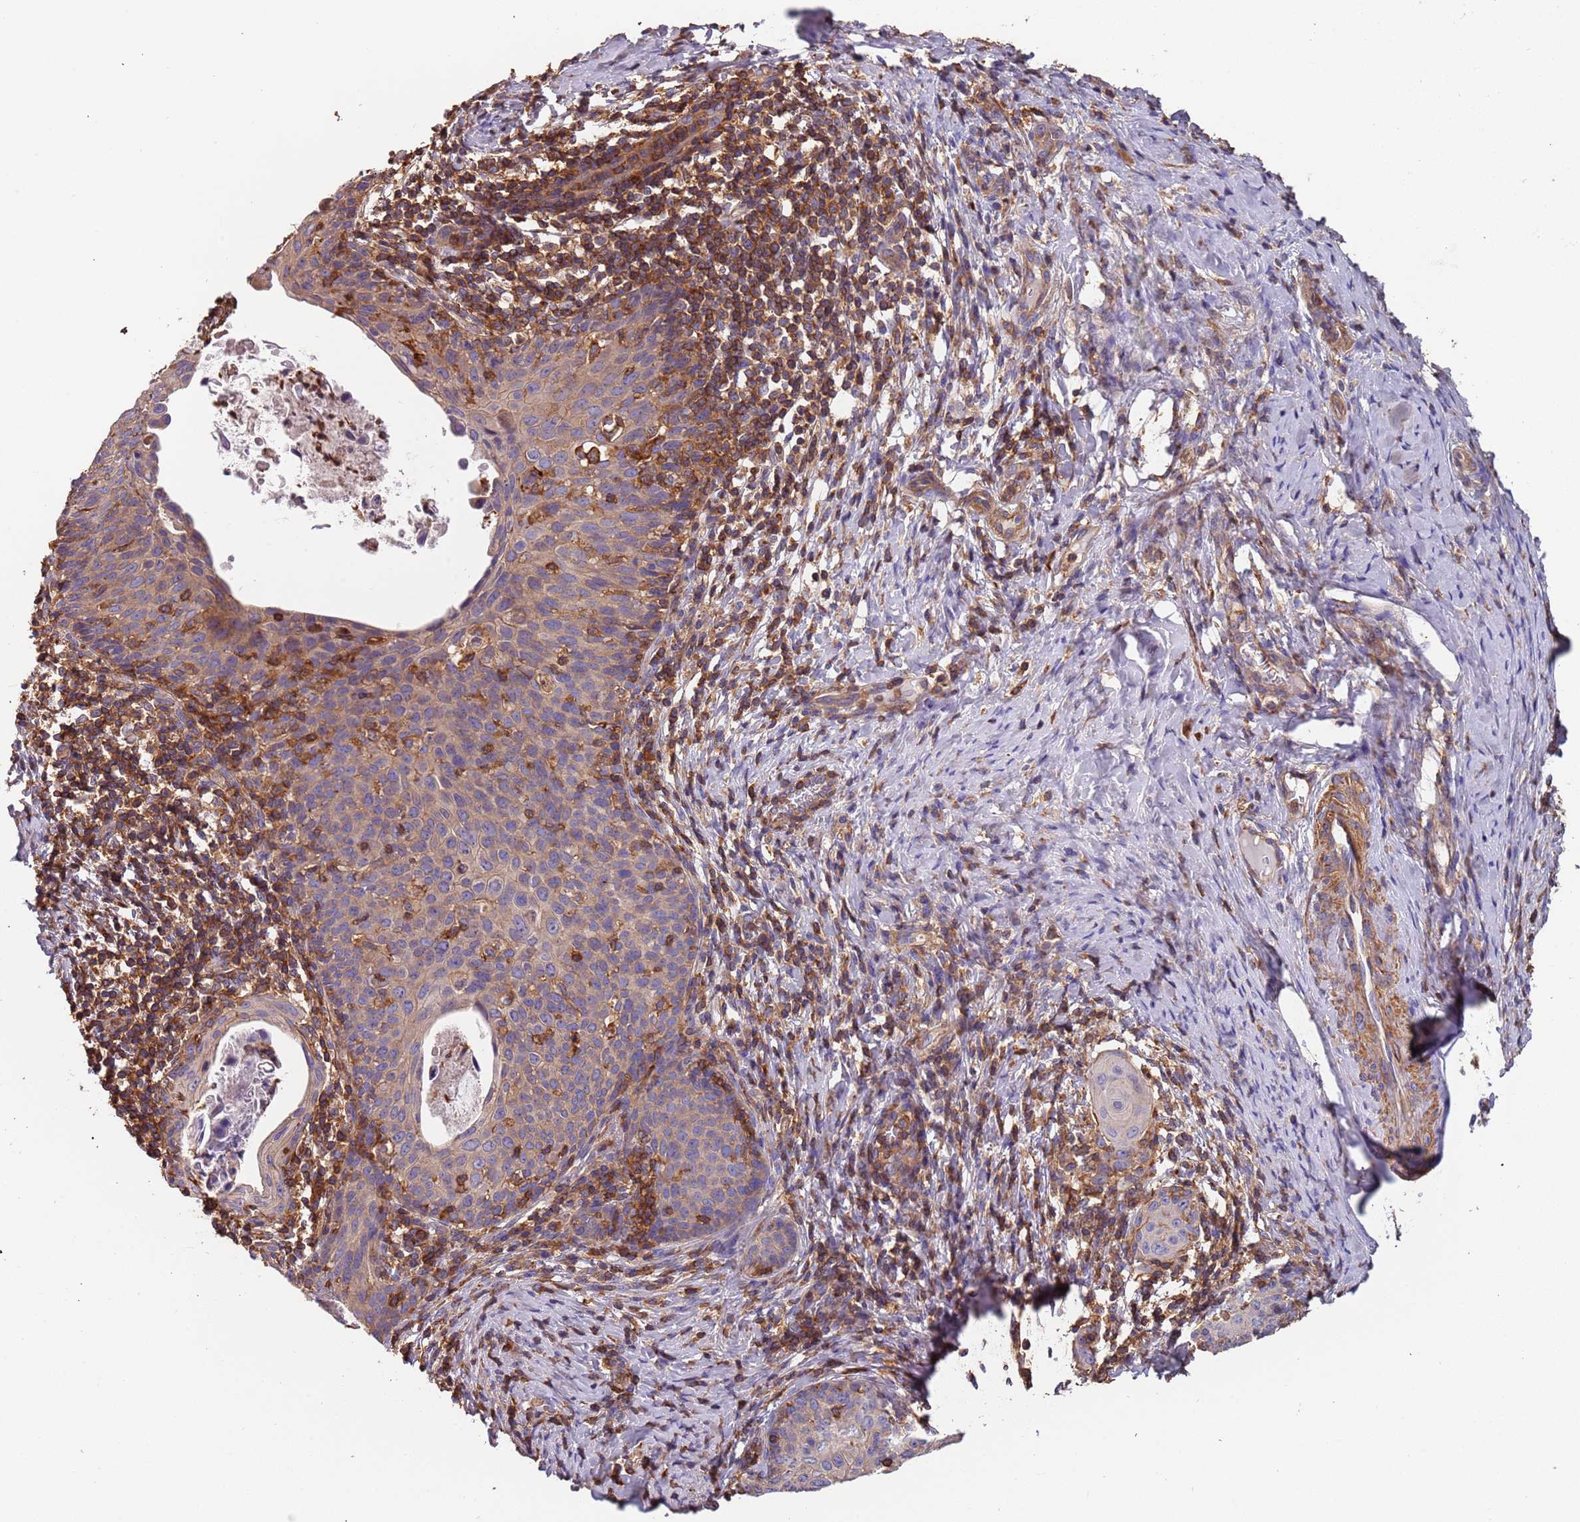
{"staining": {"intensity": "weak", "quantity": "<25%", "location": "cytoplasmic/membranous"}, "tissue": "cervical cancer", "cell_type": "Tumor cells", "image_type": "cancer", "snomed": [{"axis": "morphology", "description": "Squamous cell carcinoma, NOS"}, {"axis": "topography", "description": "Cervix"}], "caption": "Tumor cells are negative for brown protein staining in cervical squamous cell carcinoma.", "gene": "SYT4", "patient": {"sex": "female", "age": 52}}